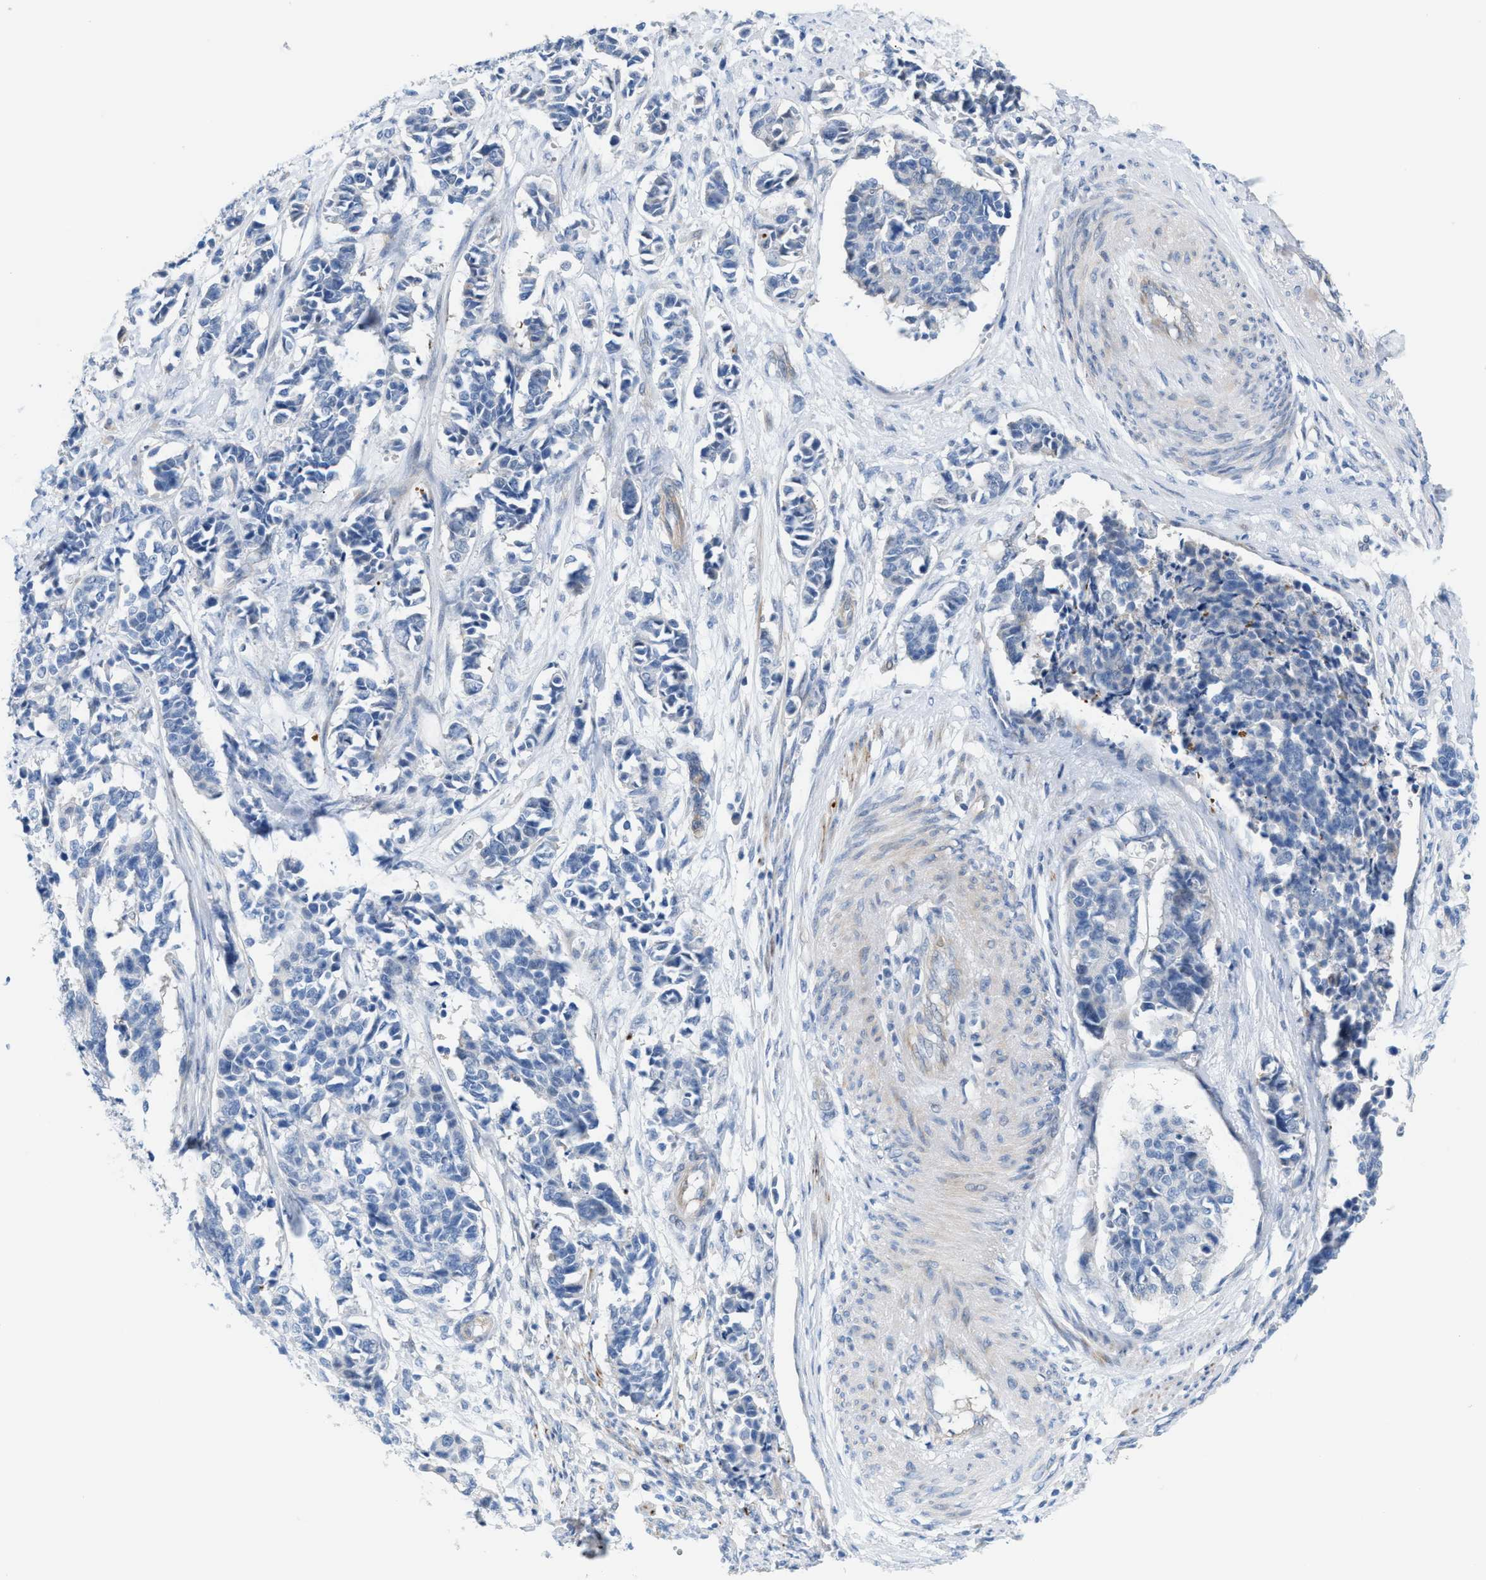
{"staining": {"intensity": "negative", "quantity": "none", "location": "none"}, "tissue": "cervical cancer", "cell_type": "Tumor cells", "image_type": "cancer", "snomed": [{"axis": "morphology", "description": "Normal tissue, NOS"}, {"axis": "morphology", "description": "Squamous cell carcinoma, NOS"}, {"axis": "topography", "description": "Cervix"}], "caption": "High power microscopy photomicrograph of an immunohistochemistry (IHC) photomicrograph of cervical cancer, revealing no significant expression in tumor cells.", "gene": "MPP3", "patient": {"sex": "female", "age": 35}}